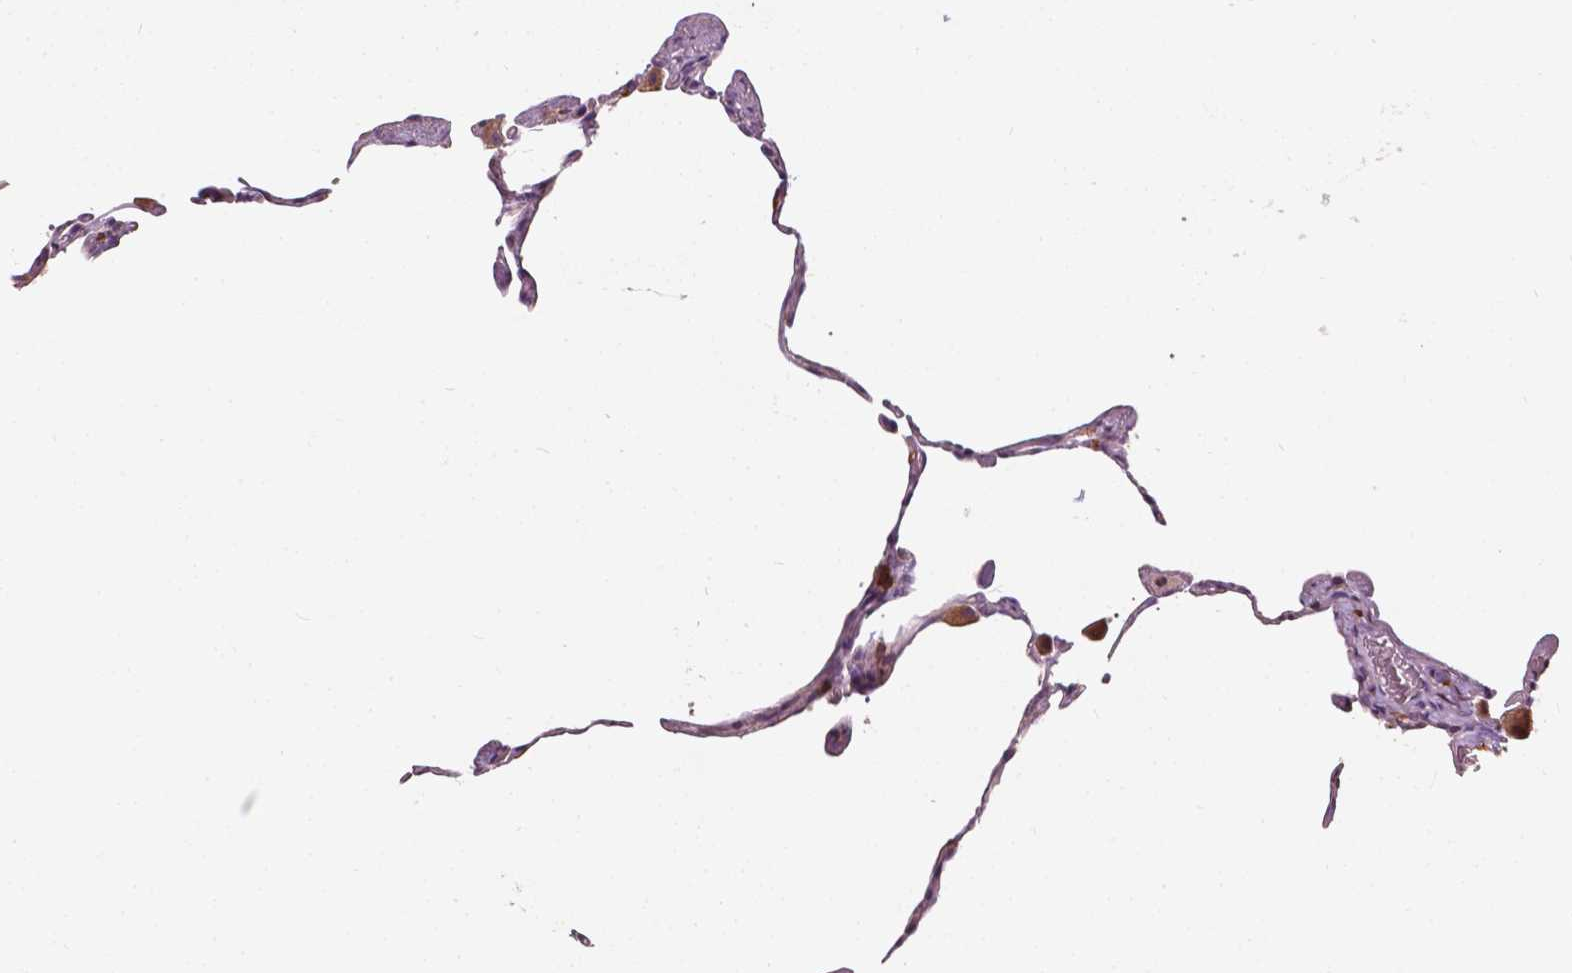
{"staining": {"intensity": "negative", "quantity": "none", "location": "none"}, "tissue": "lung", "cell_type": "Alveolar cells", "image_type": "normal", "snomed": [{"axis": "morphology", "description": "Normal tissue, NOS"}, {"axis": "topography", "description": "Lung"}], "caption": "A high-resolution histopathology image shows immunohistochemistry staining of unremarkable lung, which exhibits no significant expression in alveolar cells.", "gene": "NPC1L1", "patient": {"sex": "female", "age": 57}}